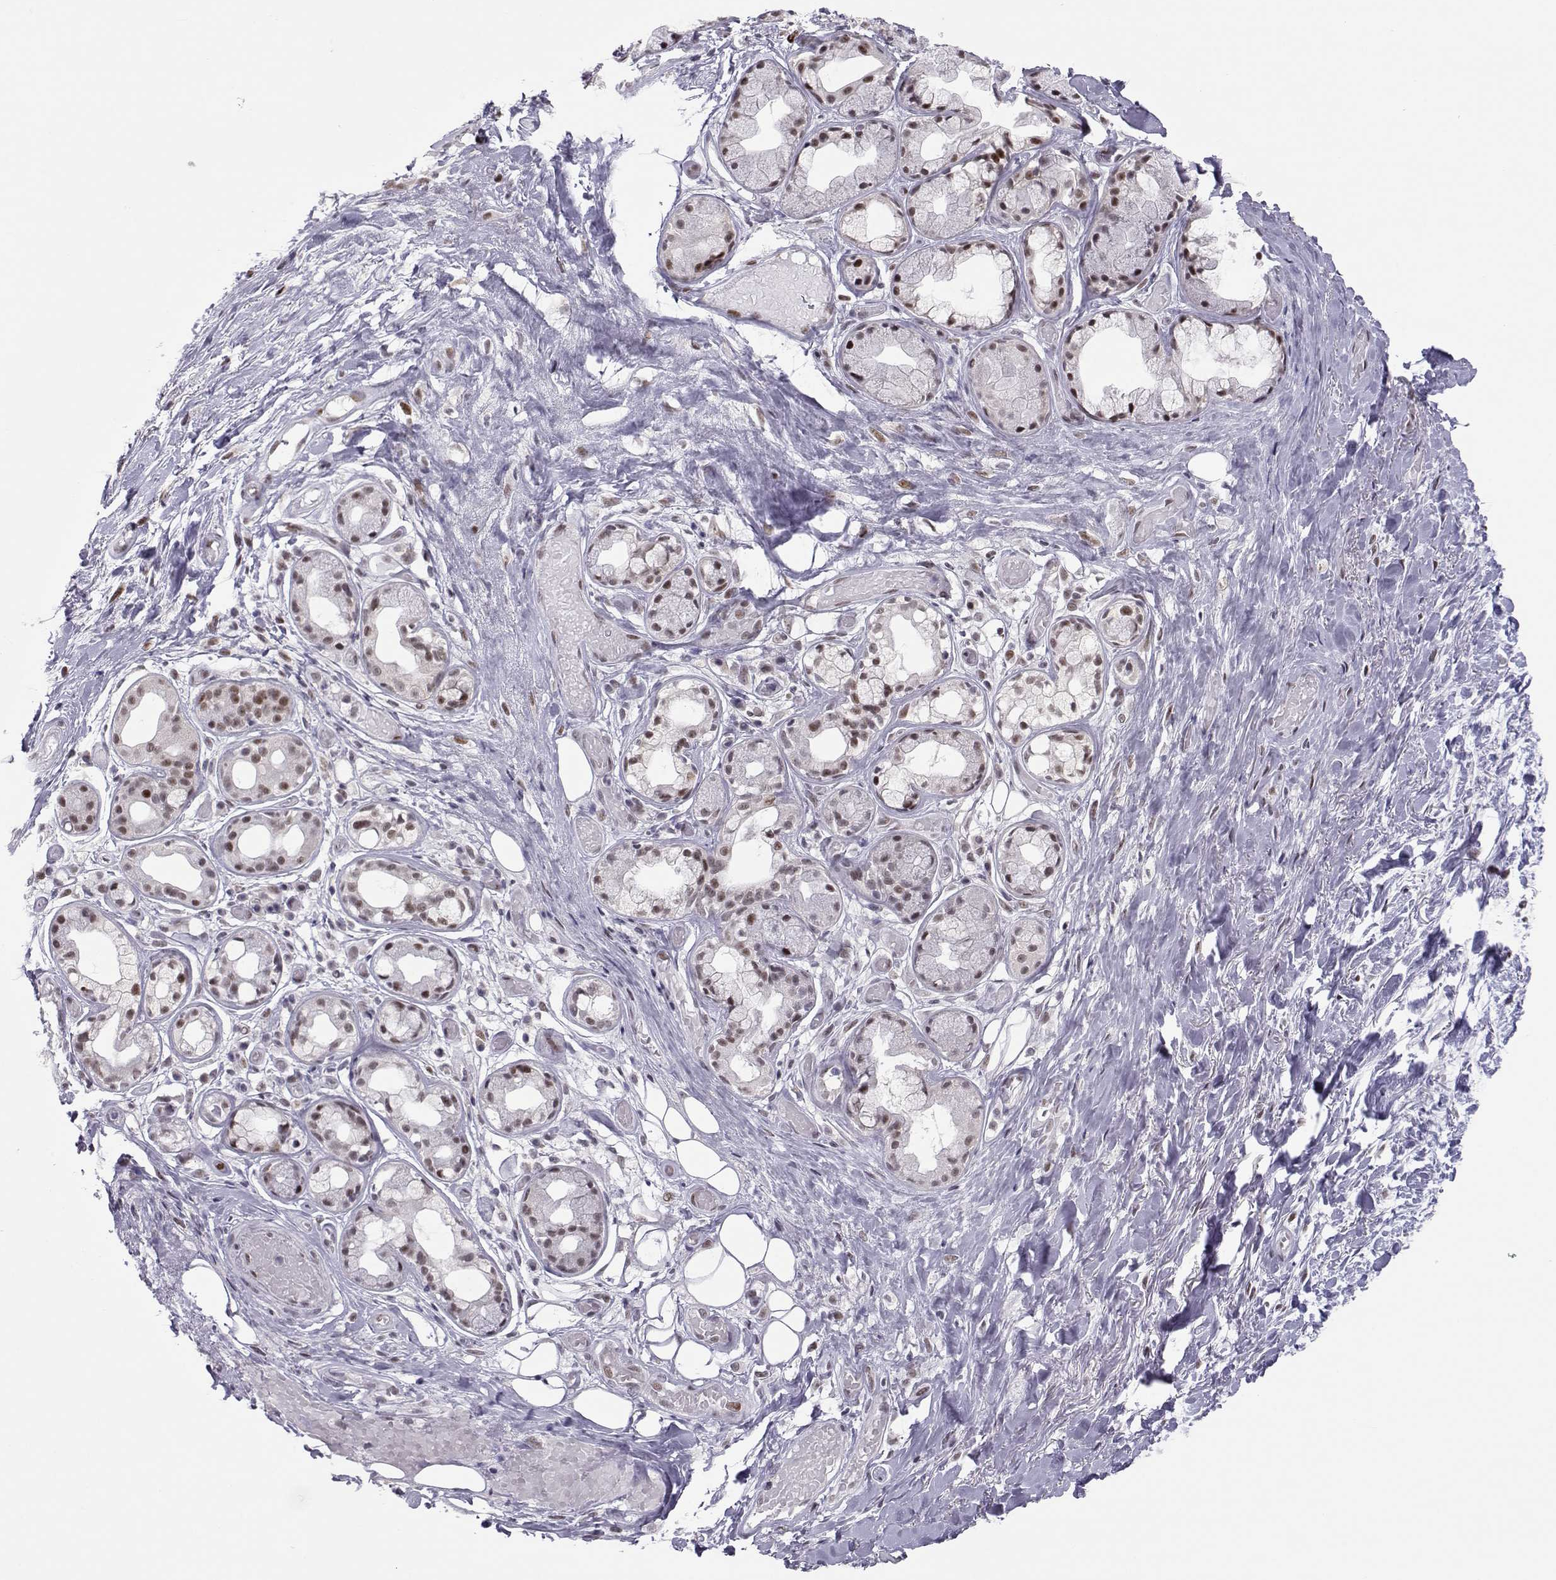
{"staining": {"intensity": "negative", "quantity": "none", "location": "none"}, "tissue": "soft tissue", "cell_type": "Chondrocytes", "image_type": "normal", "snomed": [{"axis": "morphology", "description": "Normal tissue, NOS"}, {"axis": "topography", "description": "Cartilage tissue"}], "caption": "Human soft tissue stained for a protein using immunohistochemistry (IHC) exhibits no positivity in chondrocytes.", "gene": "SIX6", "patient": {"sex": "male", "age": 62}}